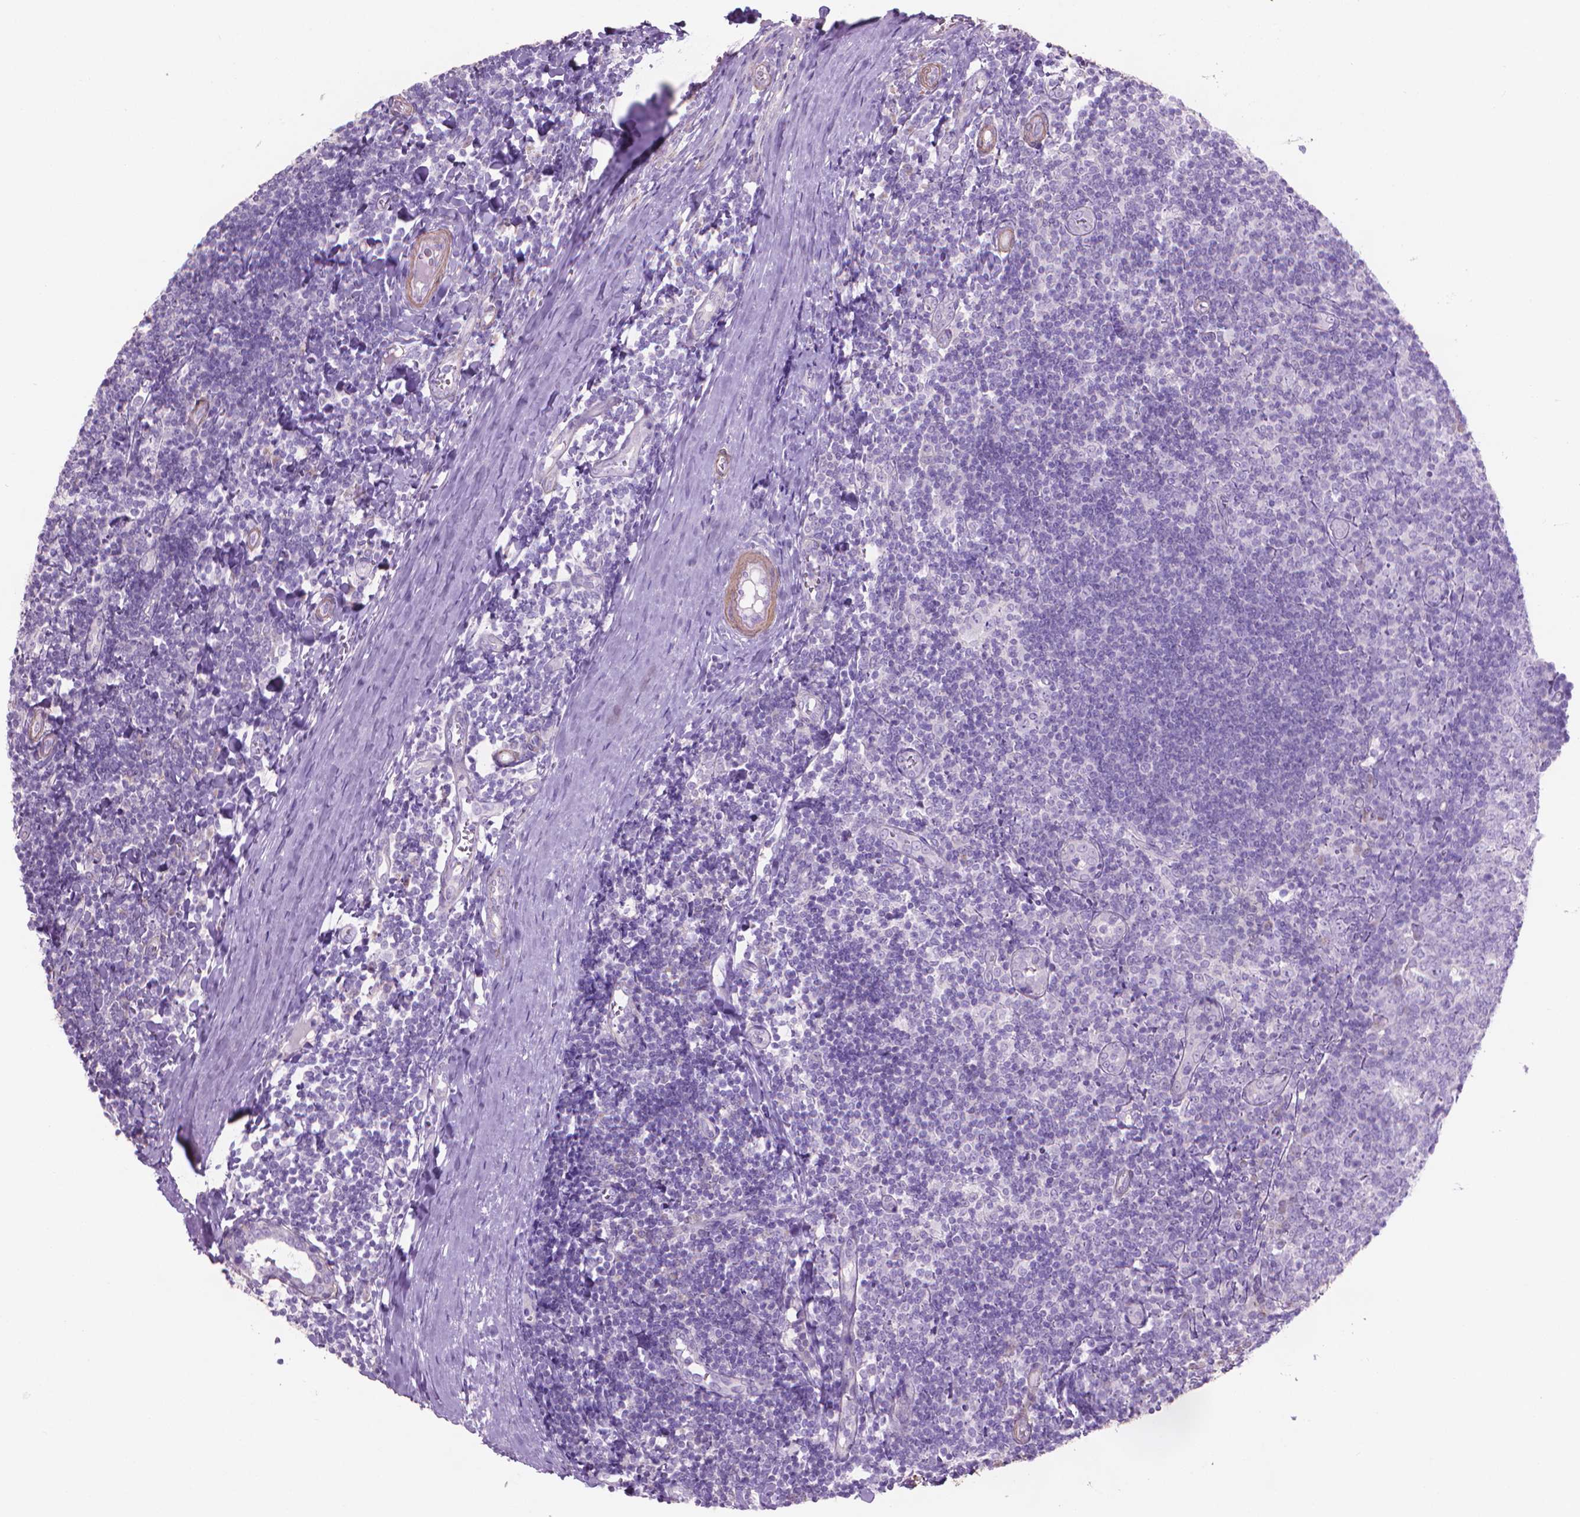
{"staining": {"intensity": "negative", "quantity": "none", "location": "none"}, "tissue": "tonsil", "cell_type": "Germinal center cells", "image_type": "normal", "snomed": [{"axis": "morphology", "description": "Normal tissue, NOS"}, {"axis": "topography", "description": "Tonsil"}], "caption": "Germinal center cells show no significant staining in normal tonsil.", "gene": "AQP10", "patient": {"sex": "female", "age": 12}}